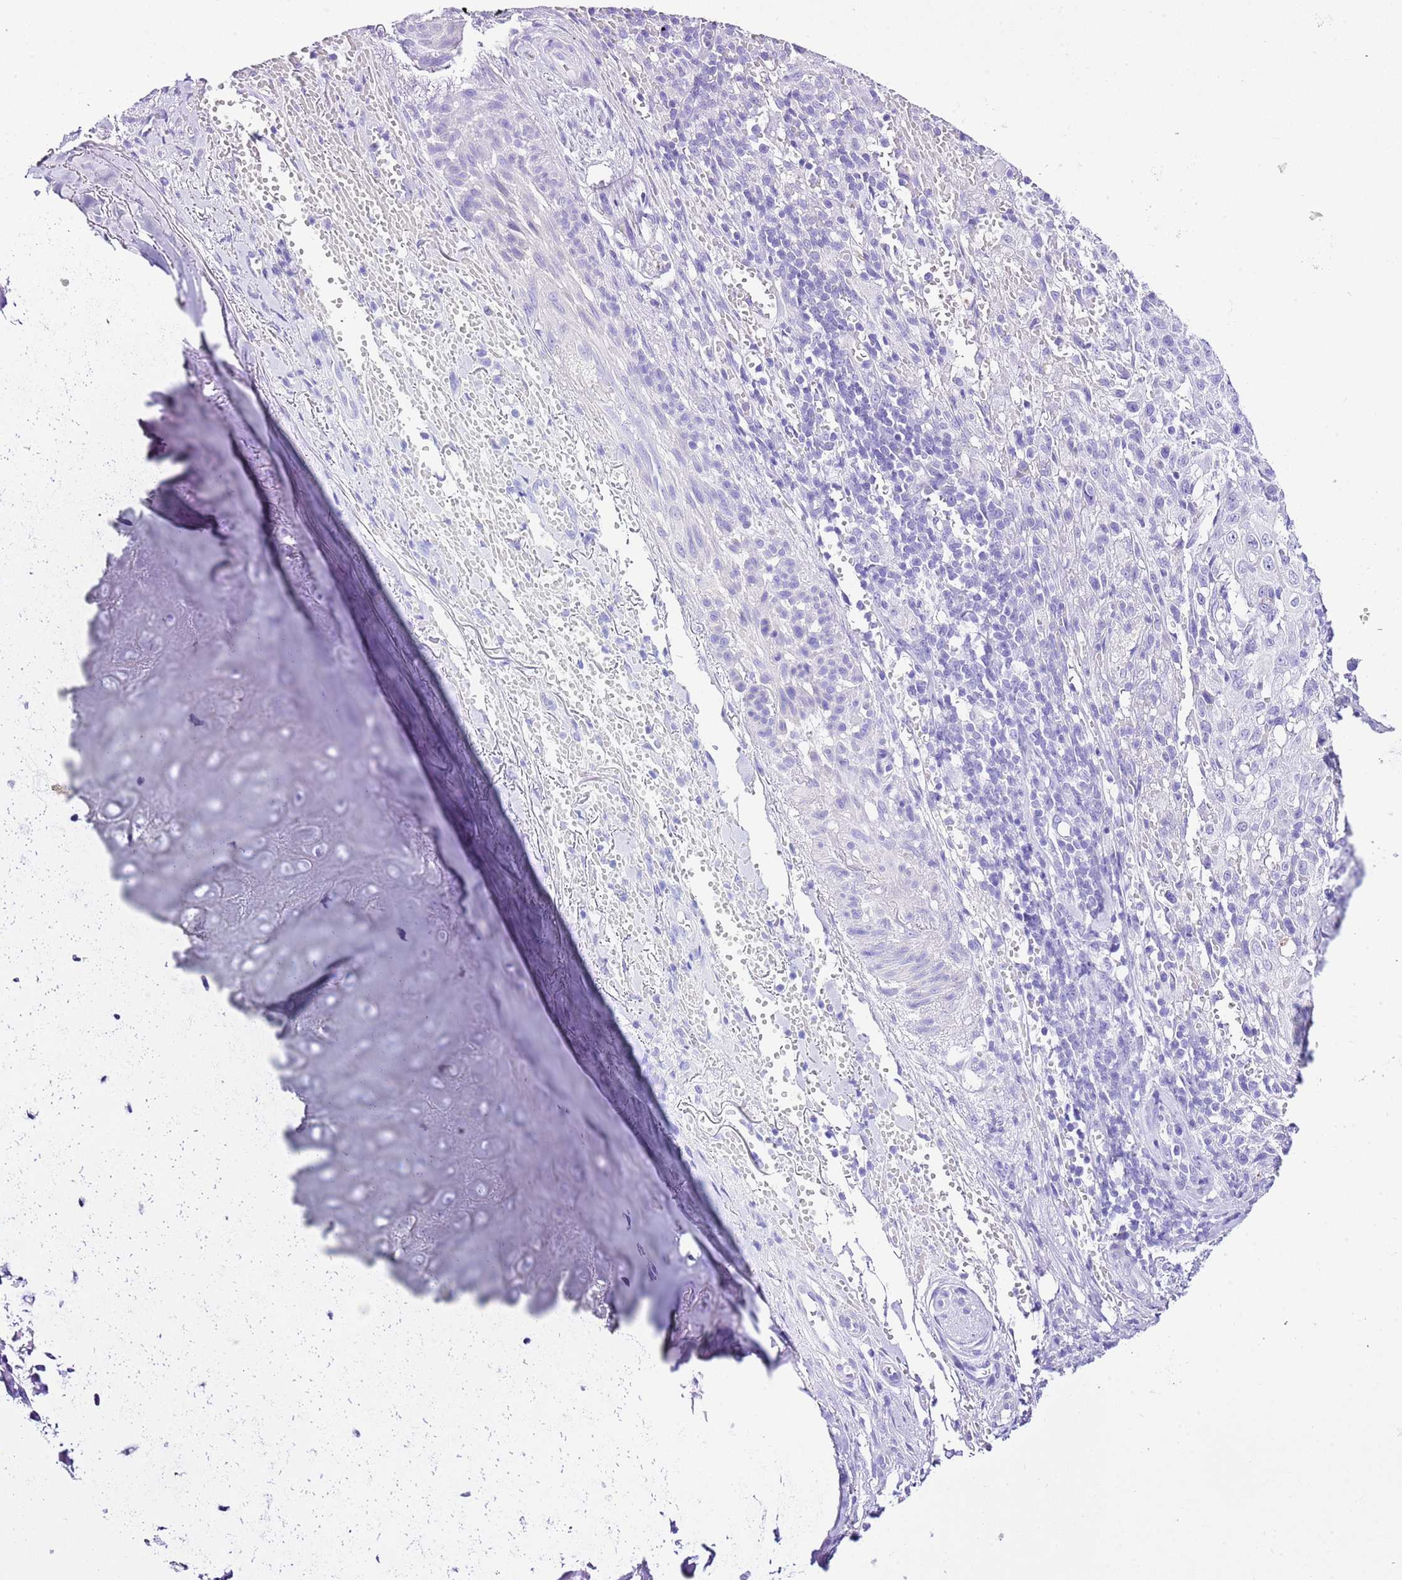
{"staining": {"intensity": "negative", "quantity": "none", "location": "none"}, "tissue": "skin cancer", "cell_type": "Tumor cells", "image_type": "cancer", "snomed": [{"axis": "morphology", "description": "Normal tissue, NOS"}, {"axis": "morphology", "description": "Squamous cell carcinoma, NOS"}, {"axis": "topography", "description": "Skin"}, {"axis": "topography", "description": "Cartilage tissue"}], "caption": "Skin cancer was stained to show a protein in brown. There is no significant positivity in tumor cells.", "gene": "KCNC1", "patient": {"sex": "female", "age": 79}}